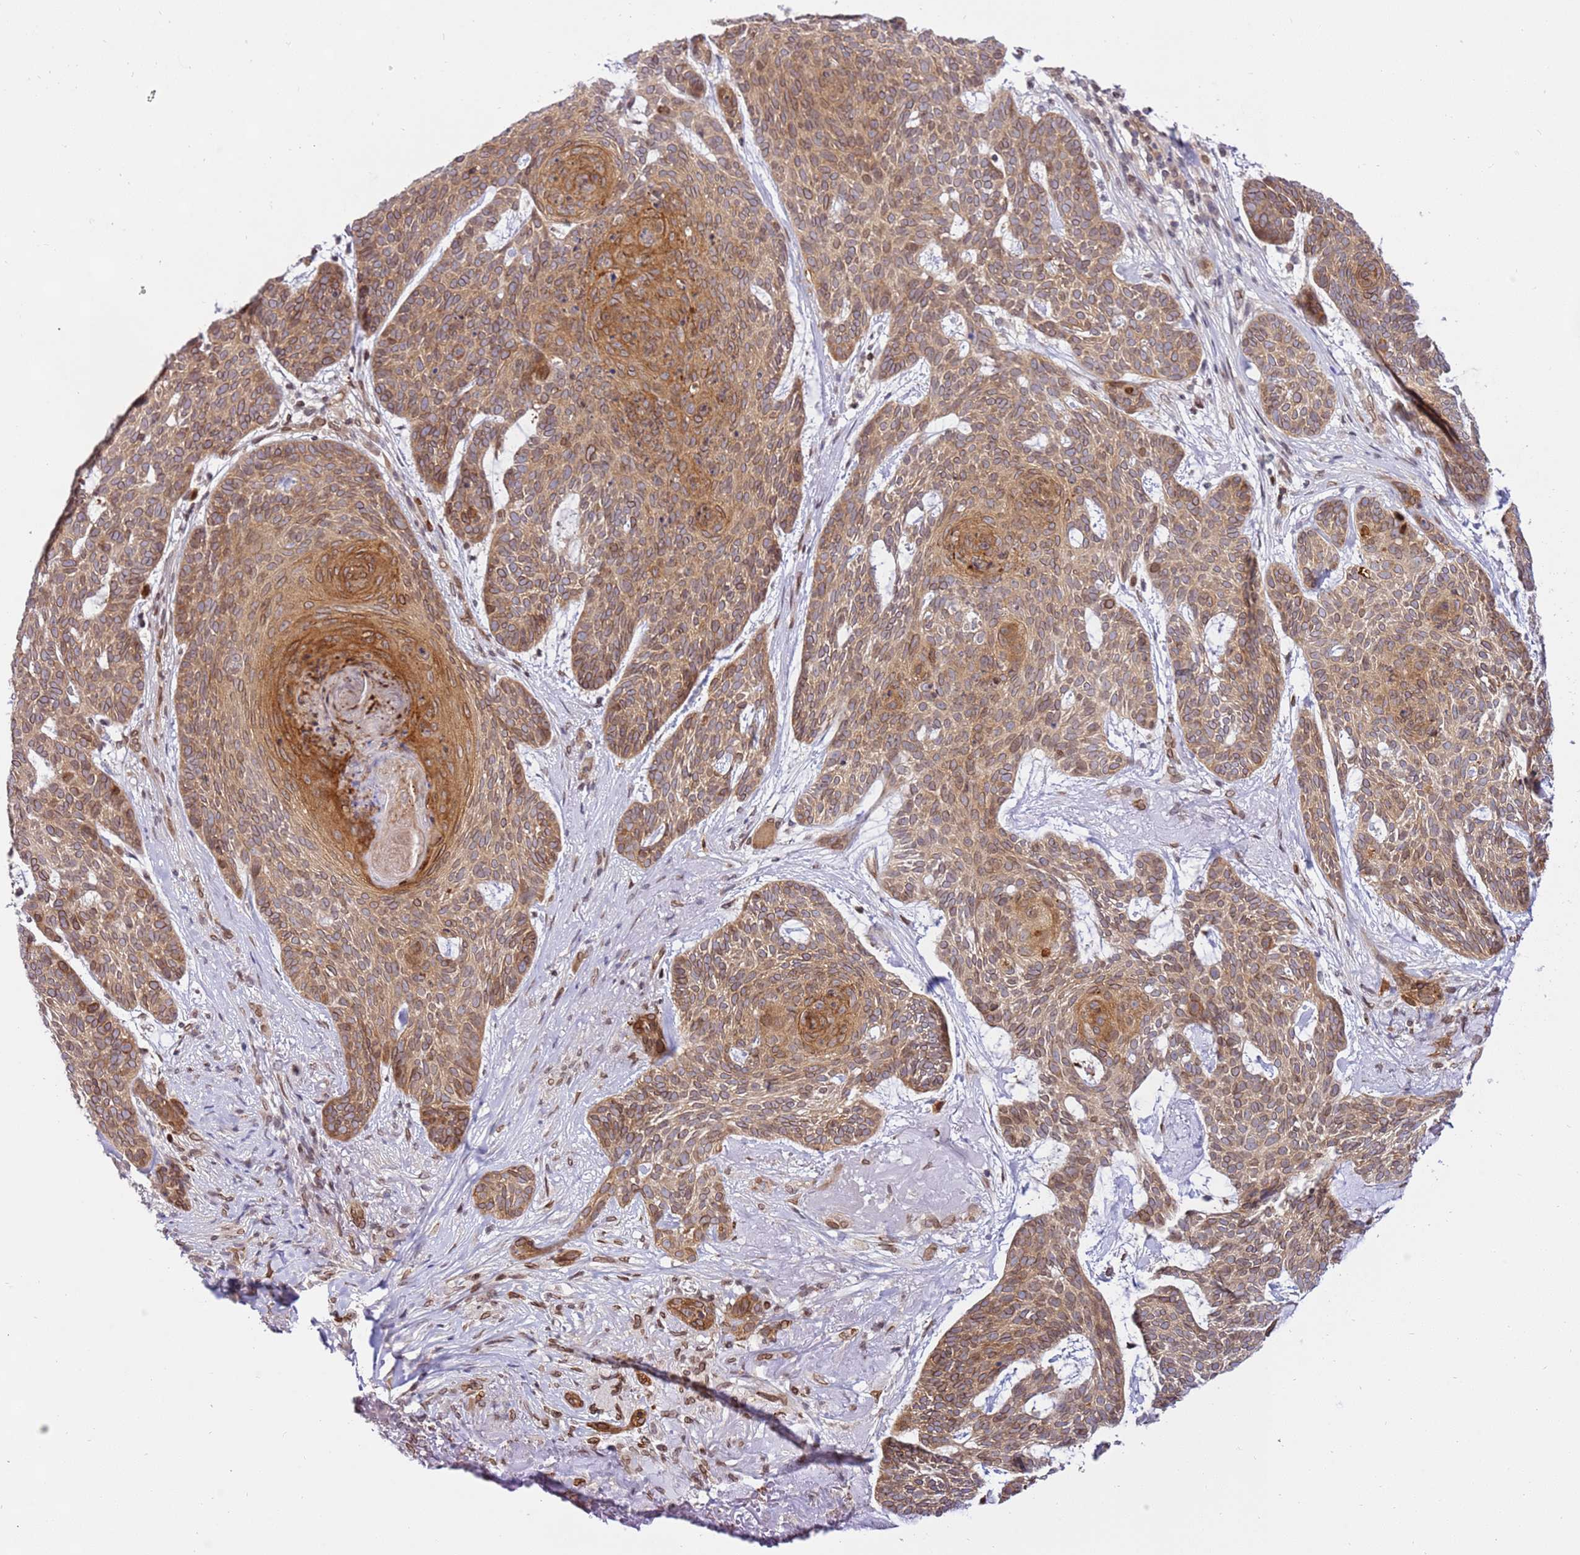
{"staining": {"intensity": "moderate", "quantity": "25%-75%", "location": "cytoplasmic/membranous"}, "tissue": "skin cancer", "cell_type": "Tumor cells", "image_type": "cancer", "snomed": [{"axis": "morphology", "description": "Basal cell carcinoma"}, {"axis": "topography", "description": "Skin"}], "caption": "Tumor cells exhibit medium levels of moderate cytoplasmic/membranous staining in approximately 25%-75% of cells in human basal cell carcinoma (skin).", "gene": "TRIM37", "patient": {"sex": "female", "age": 89}}